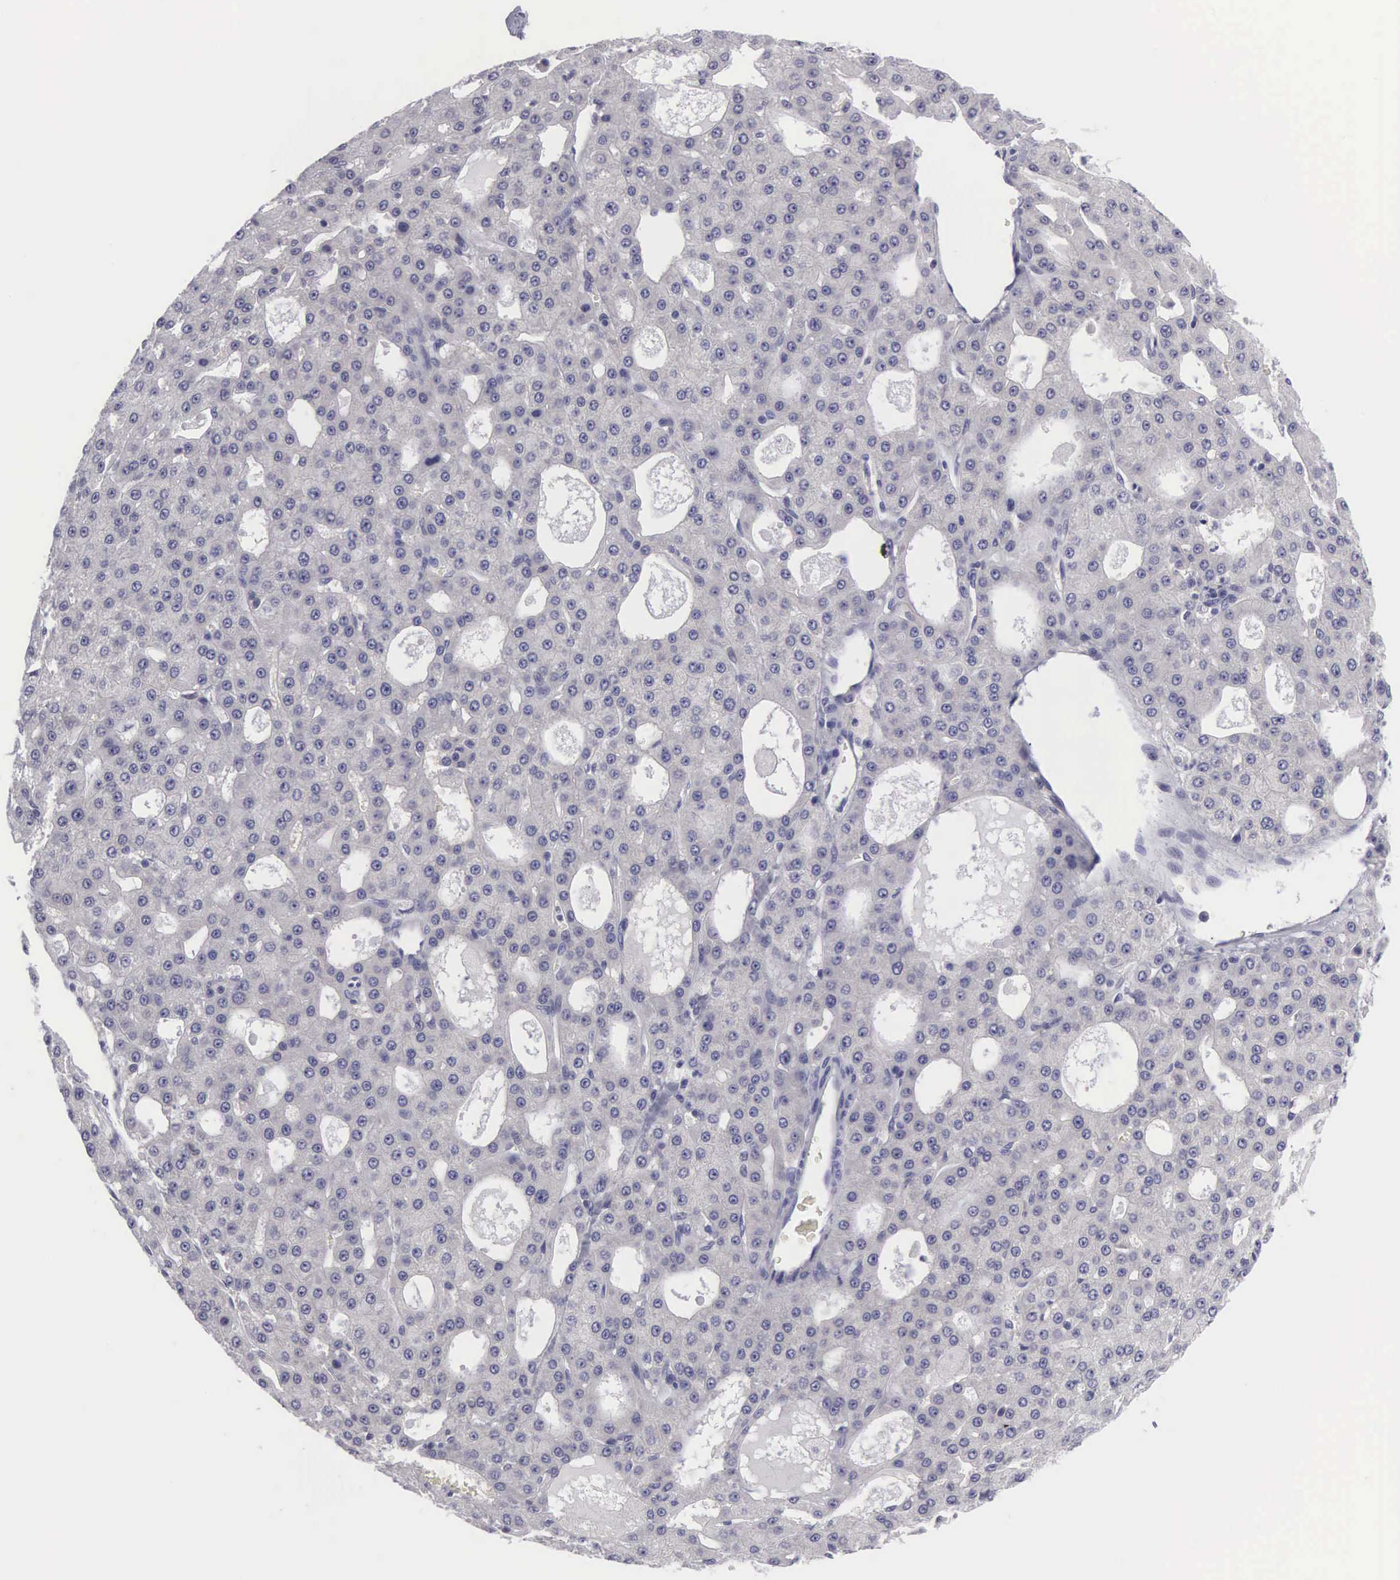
{"staining": {"intensity": "negative", "quantity": "none", "location": "none"}, "tissue": "liver cancer", "cell_type": "Tumor cells", "image_type": "cancer", "snomed": [{"axis": "morphology", "description": "Carcinoma, Hepatocellular, NOS"}, {"axis": "topography", "description": "Liver"}], "caption": "Tumor cells show no significant protein staining in liver cancer (hepatocellular carcinoma).", "gene": "SLITRK4", "patient": {"sex": "male", "age": 47}}